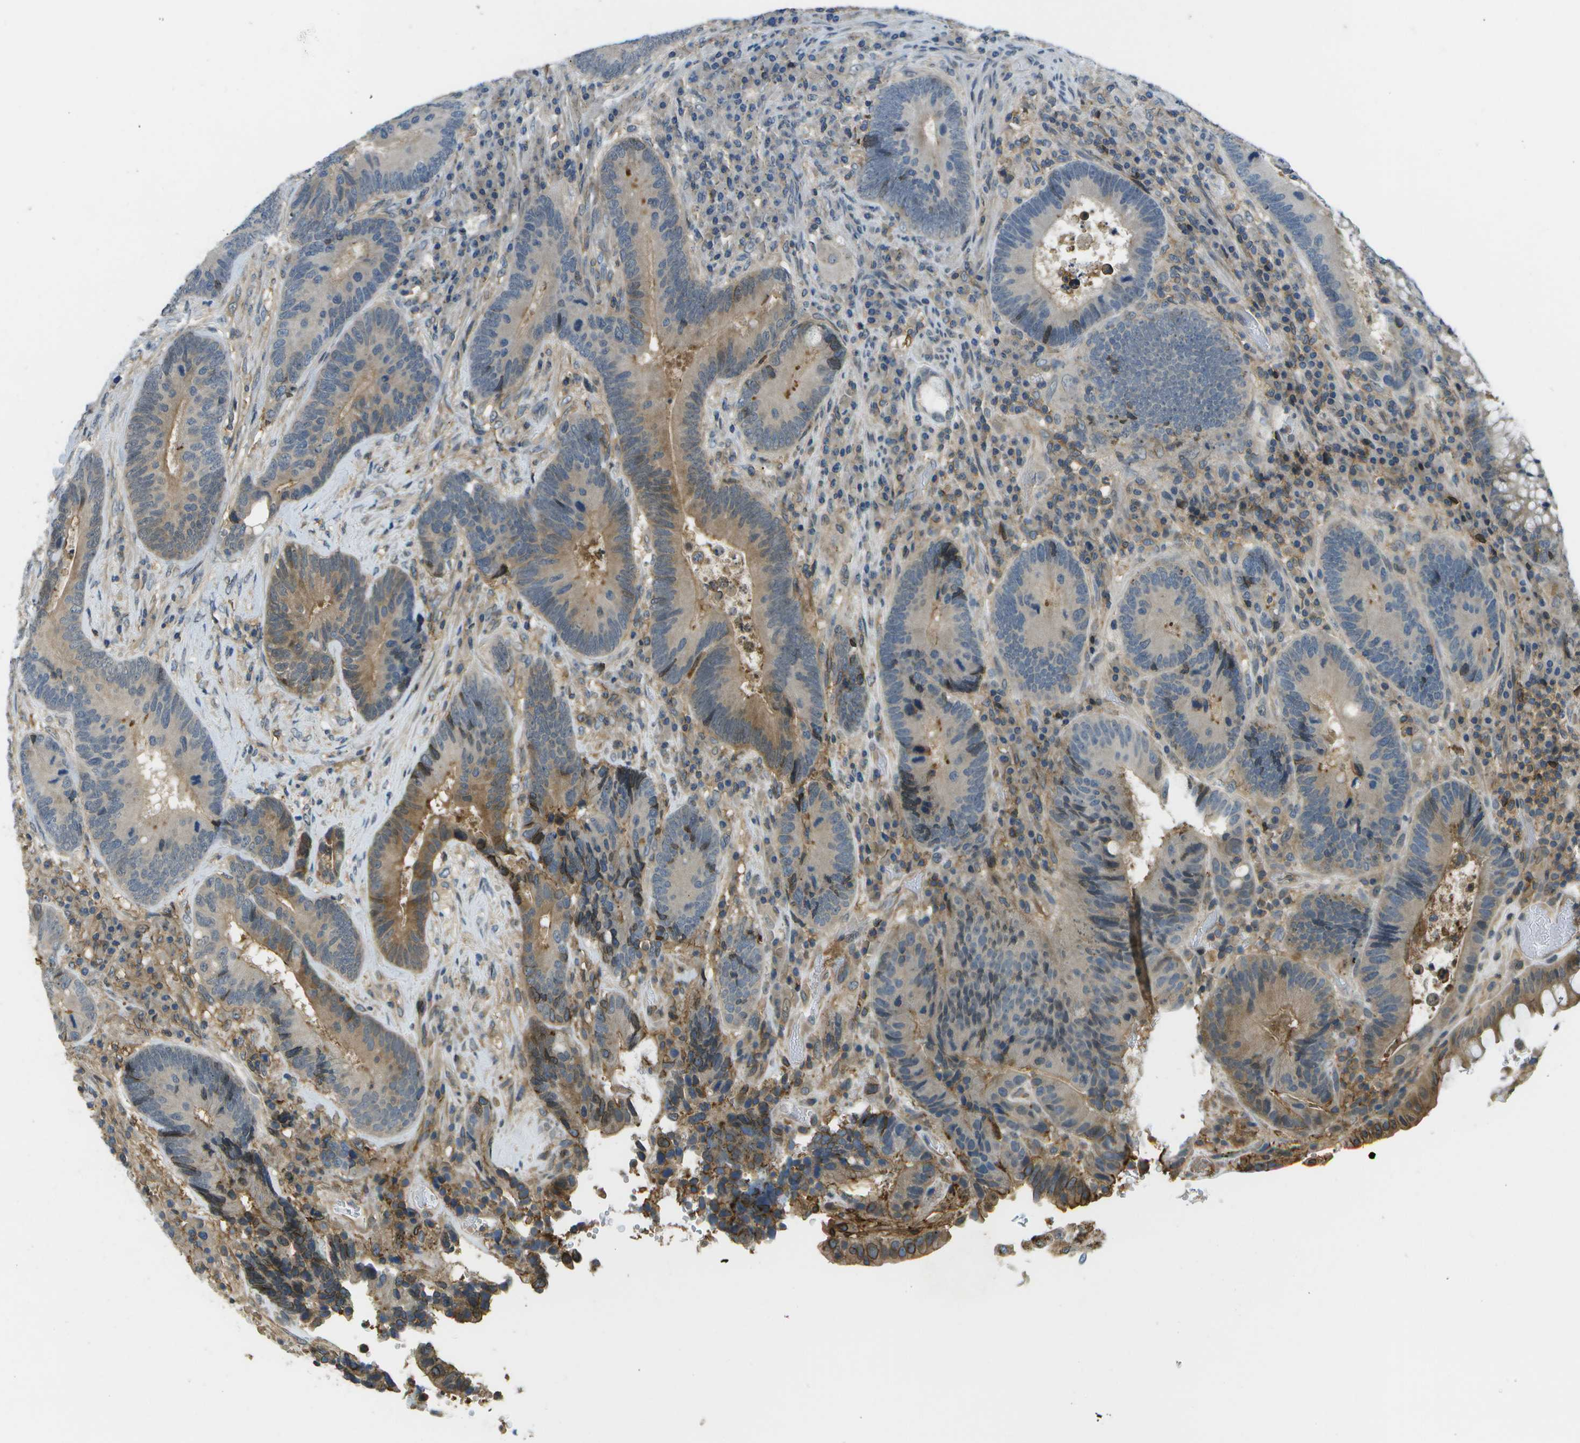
{"staining": {"intensity": "moderate", "quantity": "25%-75%", "location": "cytoplasmic/membranous"}, "tissue": "colorectal cancer", "cell_type": "Tumor cells", "image_type": "cancer", "snomed": [{"axis": "morphology", "description": "Adenocarcinoma, NOS"}, {"axis": "topography", "description": "Rectum"}], "caption": "Brown immunohistochemical staining in human adenocarcinoma (colorectal) reveals moderate cytoplasmic/membranous staining in about 25%-75% of tumor cells.", "gene": "LRRC66", "patient": {"sex": "male", "age": 51}}